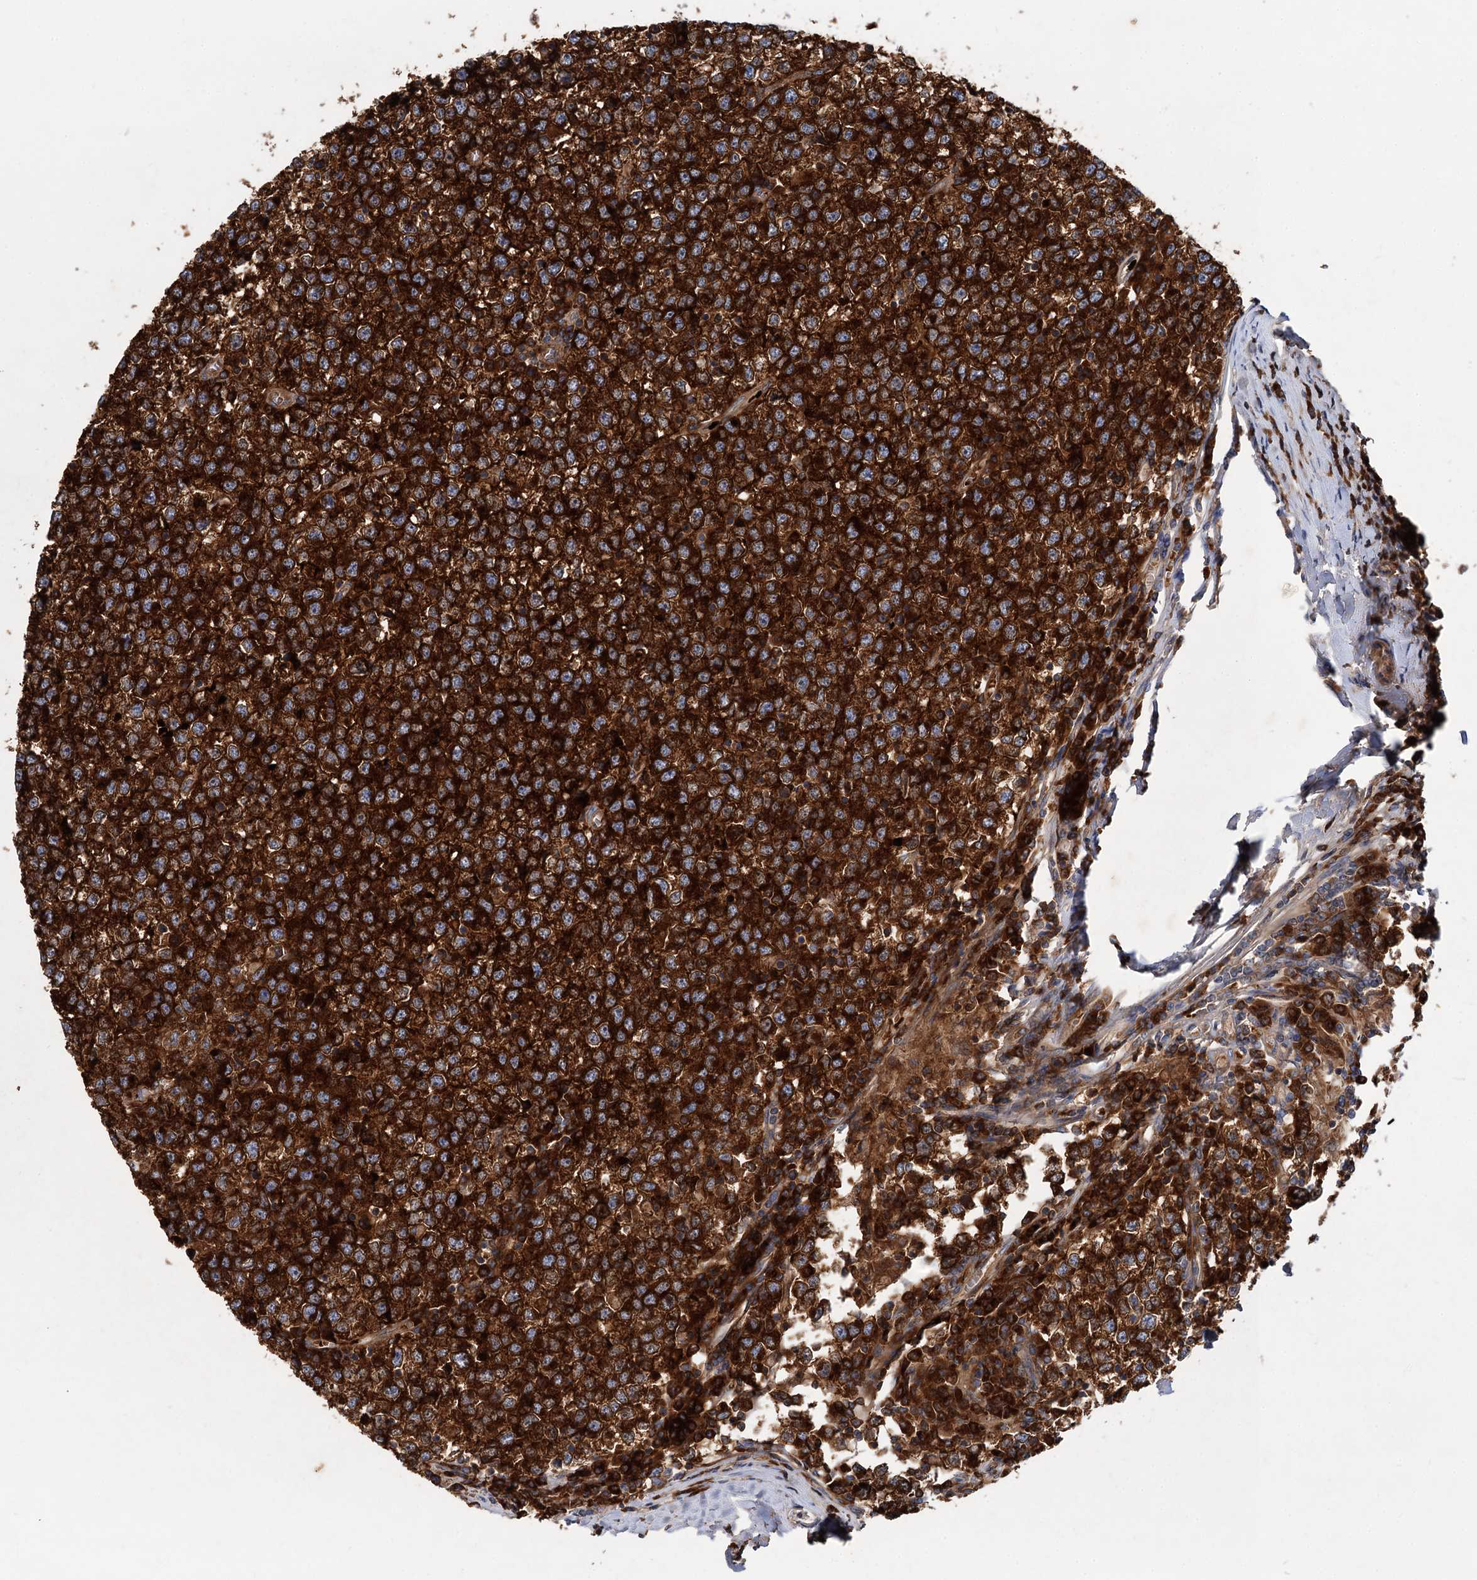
{"staining": {"intensity": "strong", "quantity": ">75%", "location": "cytoplasmic/membranous"}, "tissue": "testis cancer", "cell_type": "Tumor cells", "image_type": "cancer", "snomed": [{"axis": "morphology", "description": "Seminoma, NOS"}, {"axis": "topography", "description": "Testis"}], "caption": "DAB immunohistochemical staining of testis cancer displays strong cytoplasmic/membranous protein positivity in about >75% of tumor cells.", "gene": "ALKBH7", "patient": {"sex": "male", "age": 65}}